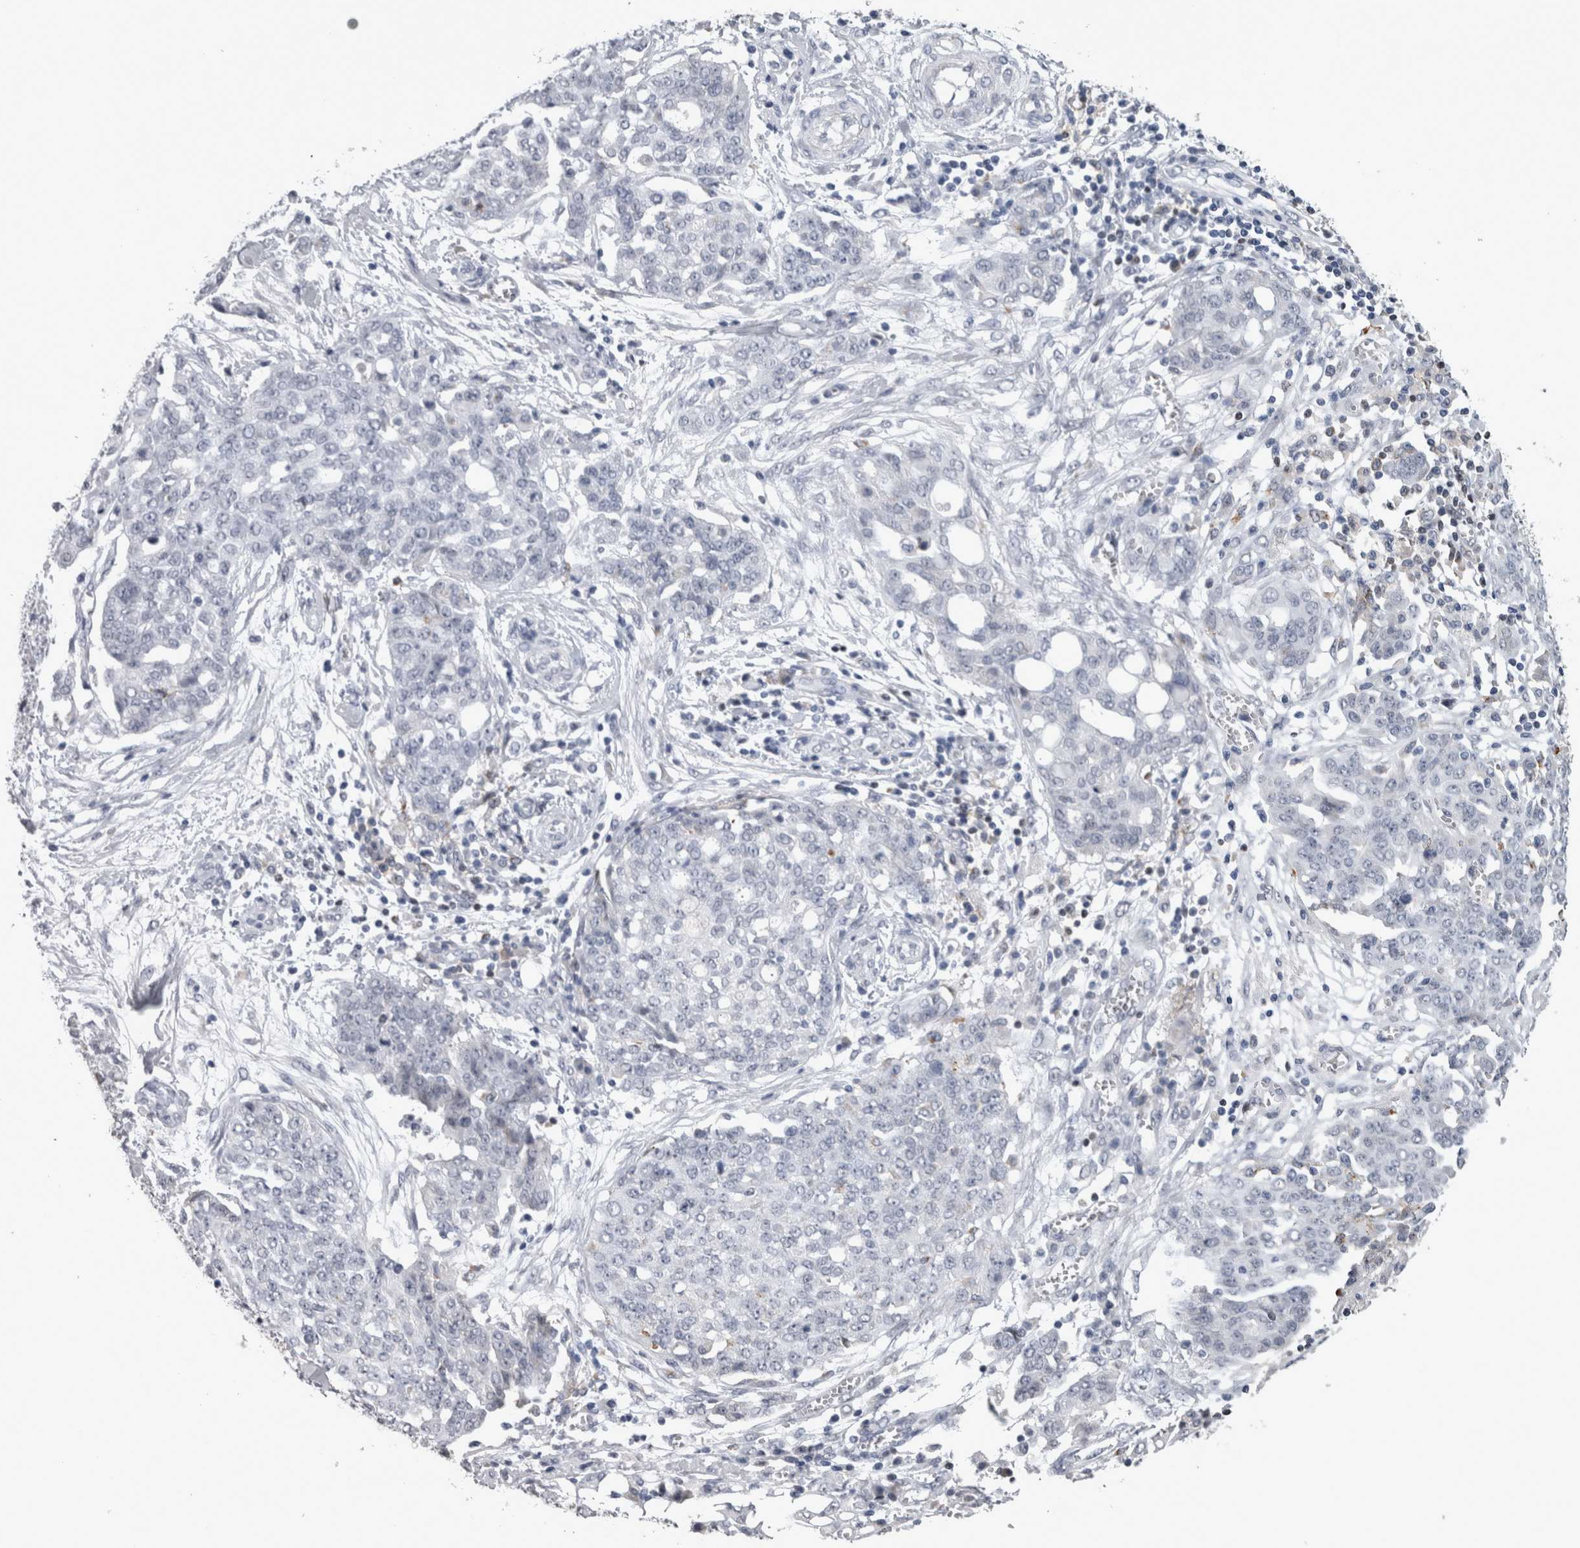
{"staining": {"intensity": "negative", "quantity": "none", "location": "none"}, "tissue": "ovarian cancer", "cell_type": "Tumor cells", "image_type": "cancer", "snomed": [{"axis": "morphology", "description": "Cystadenocarcinoma, serous, NOS"}, {"axis": "topography", "description": "Soft tissue"}, {"axis": "topography", "description": "Ovary"}], "caption": "Tumor cells show no significant protein expression in serous cystadenocarcinoma (ovarian). The staining was performed using DAB to visualize the protein expression in brown, while the nuclei were stained in blue with hematoxylin (Magnification: 20x).", "gene": "PAX5", "patient": {"sex": "female", "age": 57}}